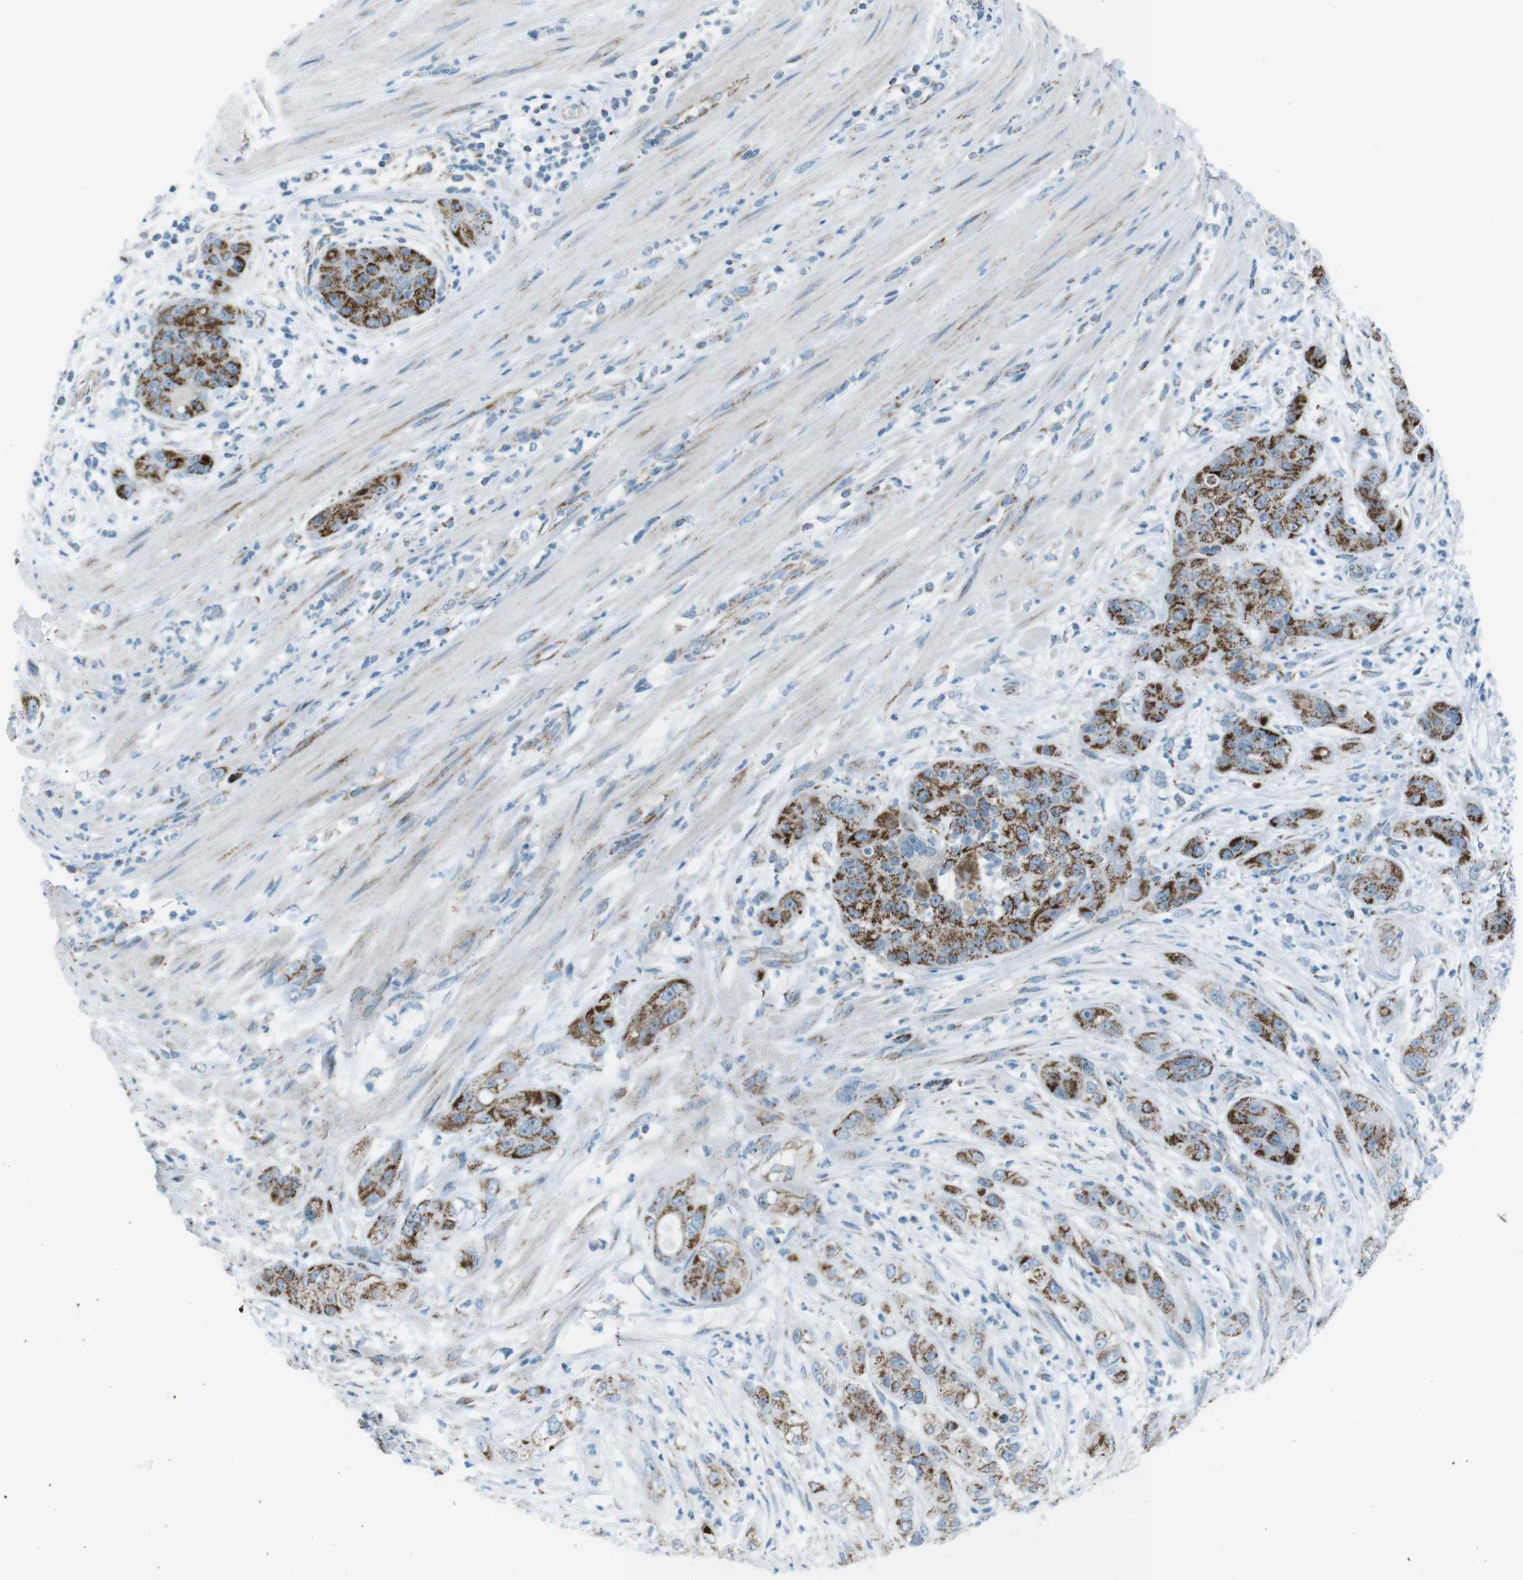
{"staining": {"intensity": "strong", "quantity": "25%-75%", "location": "cytoplasmic/membranous"}, "tissue": "pancreatic cancer", "cell_type": "Tumor cells", "image_type": "cancer", "snomed": [{"axis": "morphology", "description": "Adenocarcinoma, NOS"}, {"axis": "topography", "description": "Pancreas"}], "caption": "Protein analysis of pancreatic cancer tissue shows strong cytoplasmic/membranous expression in approximately 25%-75% of tumor cells.", "gene": "DNAJA3", "patient": {"sex": "female", "age": 78}}